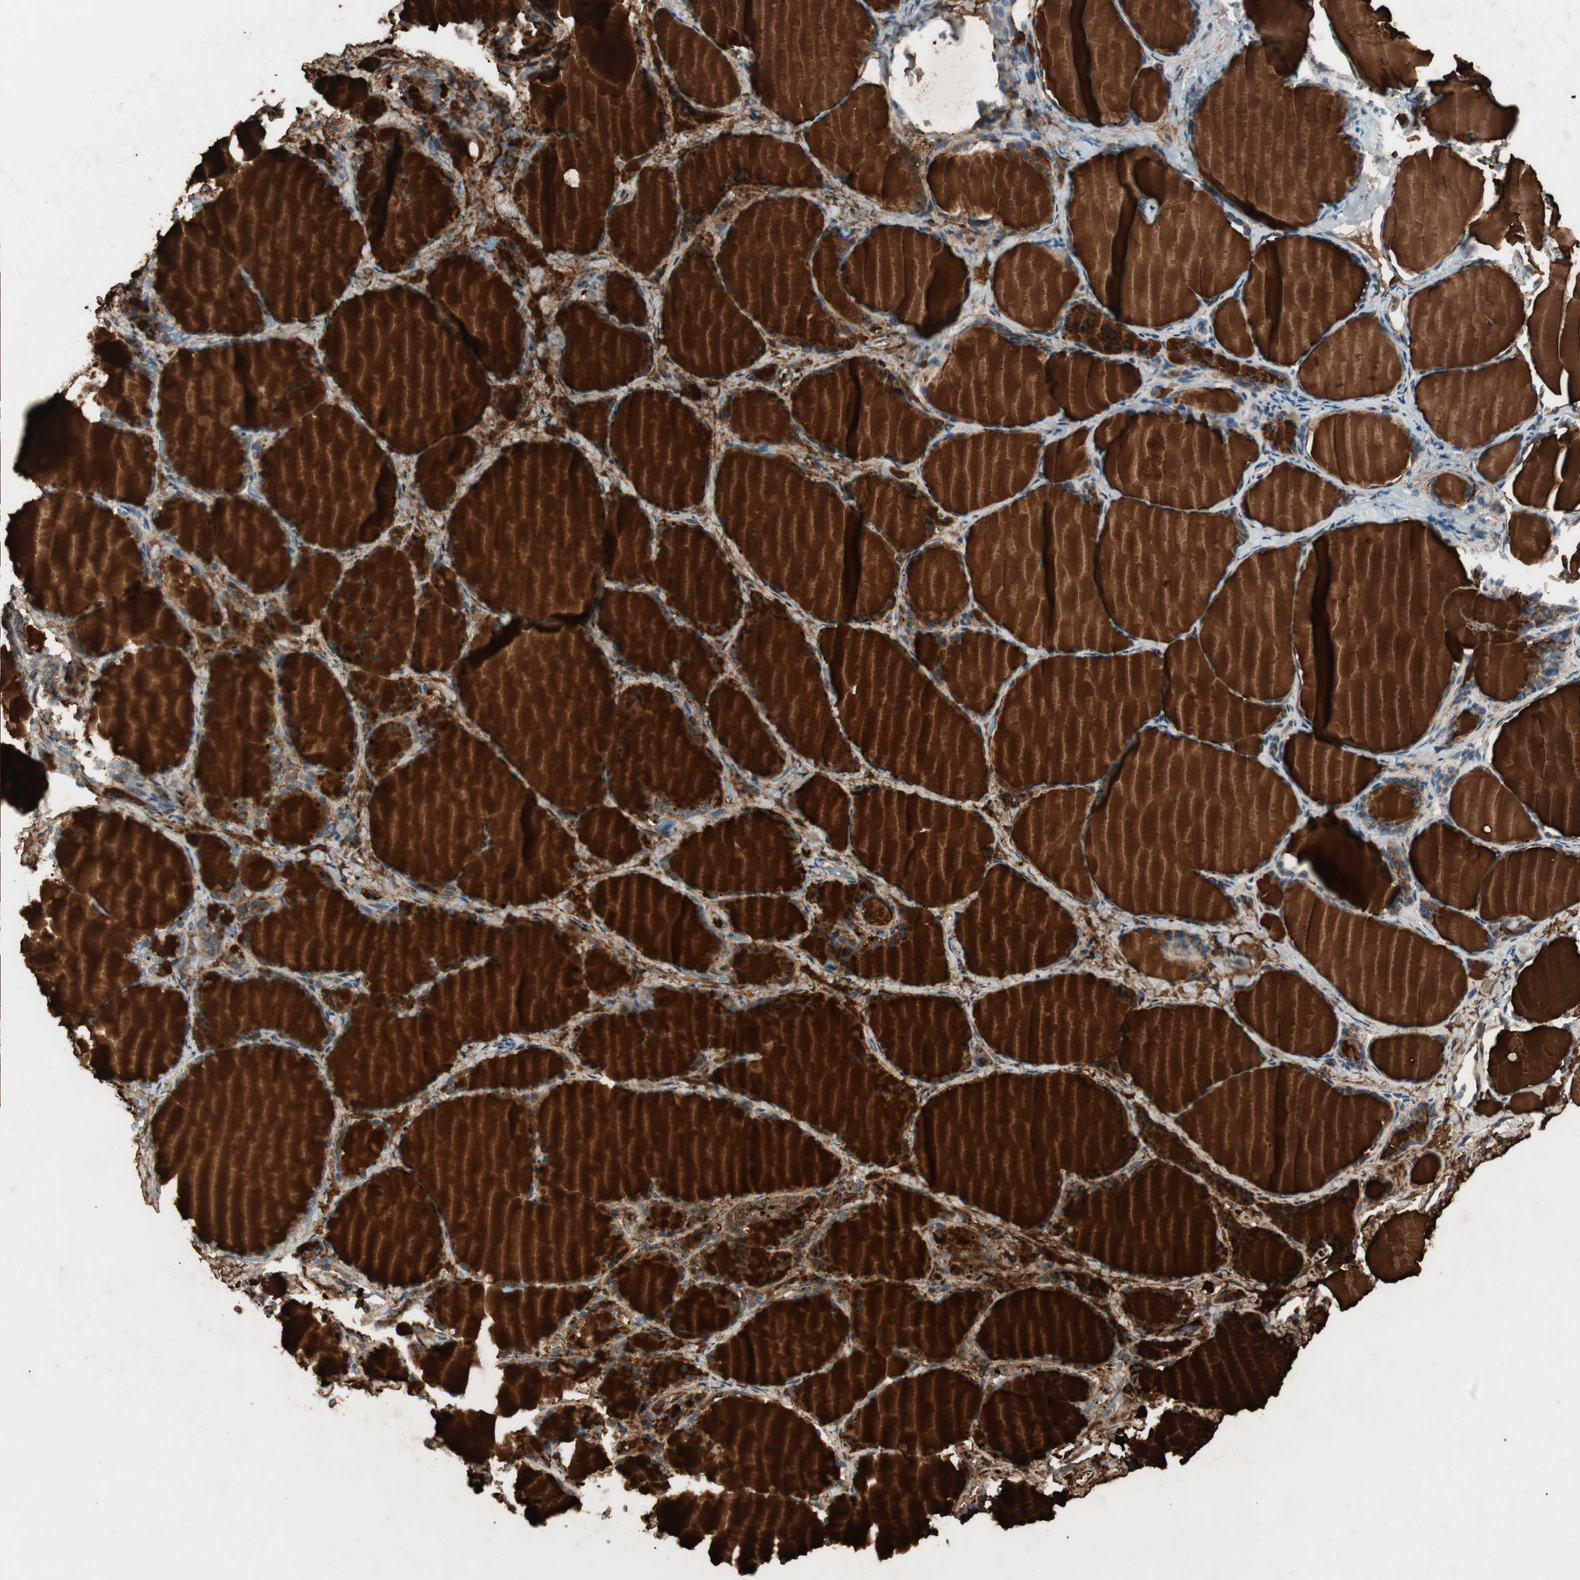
{"staining": {"intensity": "strong", "quantity": ">75%", "location": "cytoplasmic/membranous"}, "tissue": "thyroid gland", "cell_type": "Glandular cells", "image_type": "normal", "snomed": [{"axis": "morphology", "description": "Normal tissue, NOS"}, {"axis": "morphology", "description": "Papillary adenocarcinoma, NOS"}, {"axis": "topography", "description": "Thyroid gland"}], "caption": "DAB immunohistochemical staining of unremarkable thyroid gland shows strong cytoplasmic/membranous protein staining in approximately >75% of glandular cells.", "gene": "APOO", "patient": {"sex": "female", "age": 30}}